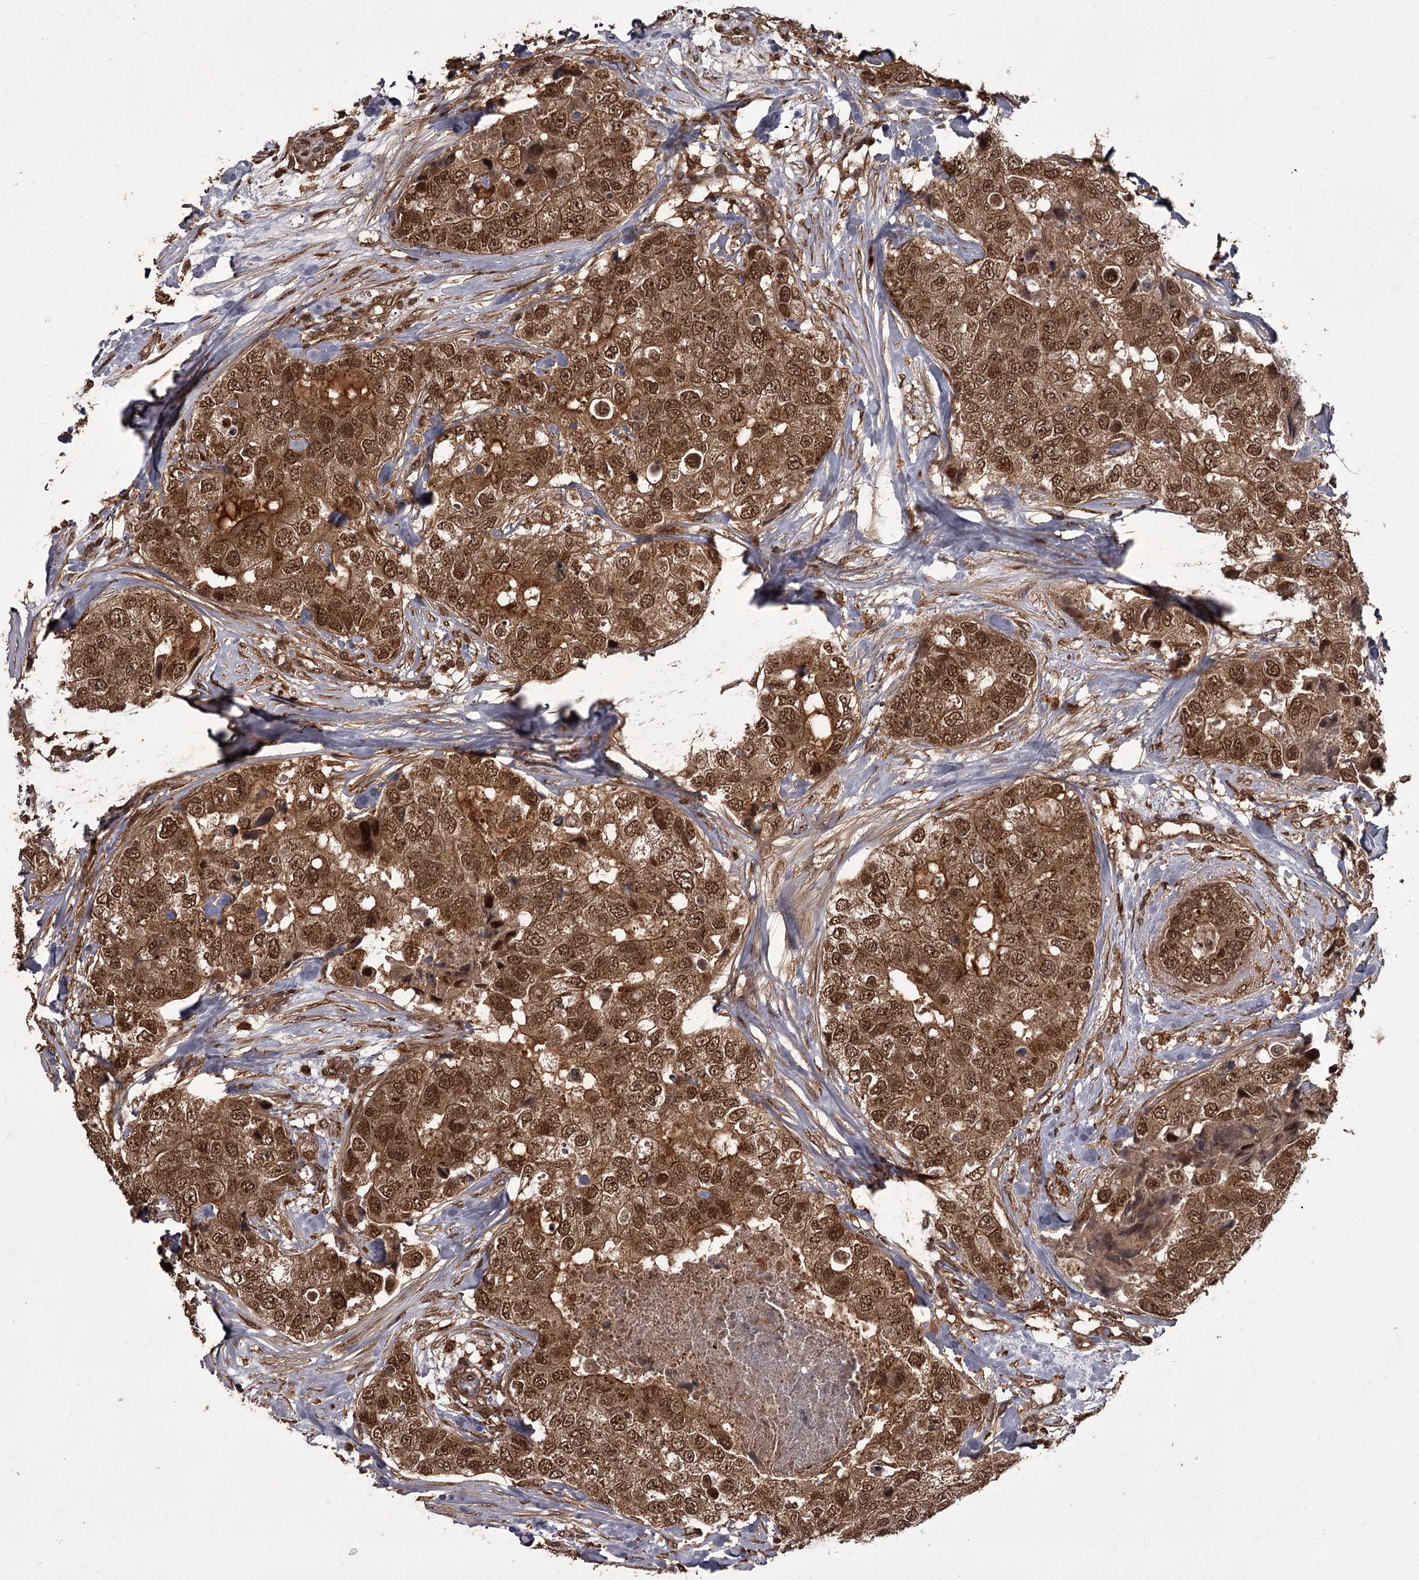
{"staining": {"intensity": "strong", "quantity": ">75%", "location": "cytoplasmic/membranous,nuclear"}, "tissue": "breast cancer", "cell_type": "Tumor cells", "image_type": "cancer", "snomed": [{"axis": "morphology", "description": "Duct carcinoma"}, {"axis": "topography", "description": "Breast"}], "caption": "This micrograph shows breast intraductal carcinoma stained with immunohistochemistry (IHC) to label a protein in brown. The cytoplasmic/membranous and nuclear of tumor cells show strong positivity for the protein. Nuclei are counter-stained blue.", "gene": "TBC1D23", "patient": {"sex": "female", "age": 62}}